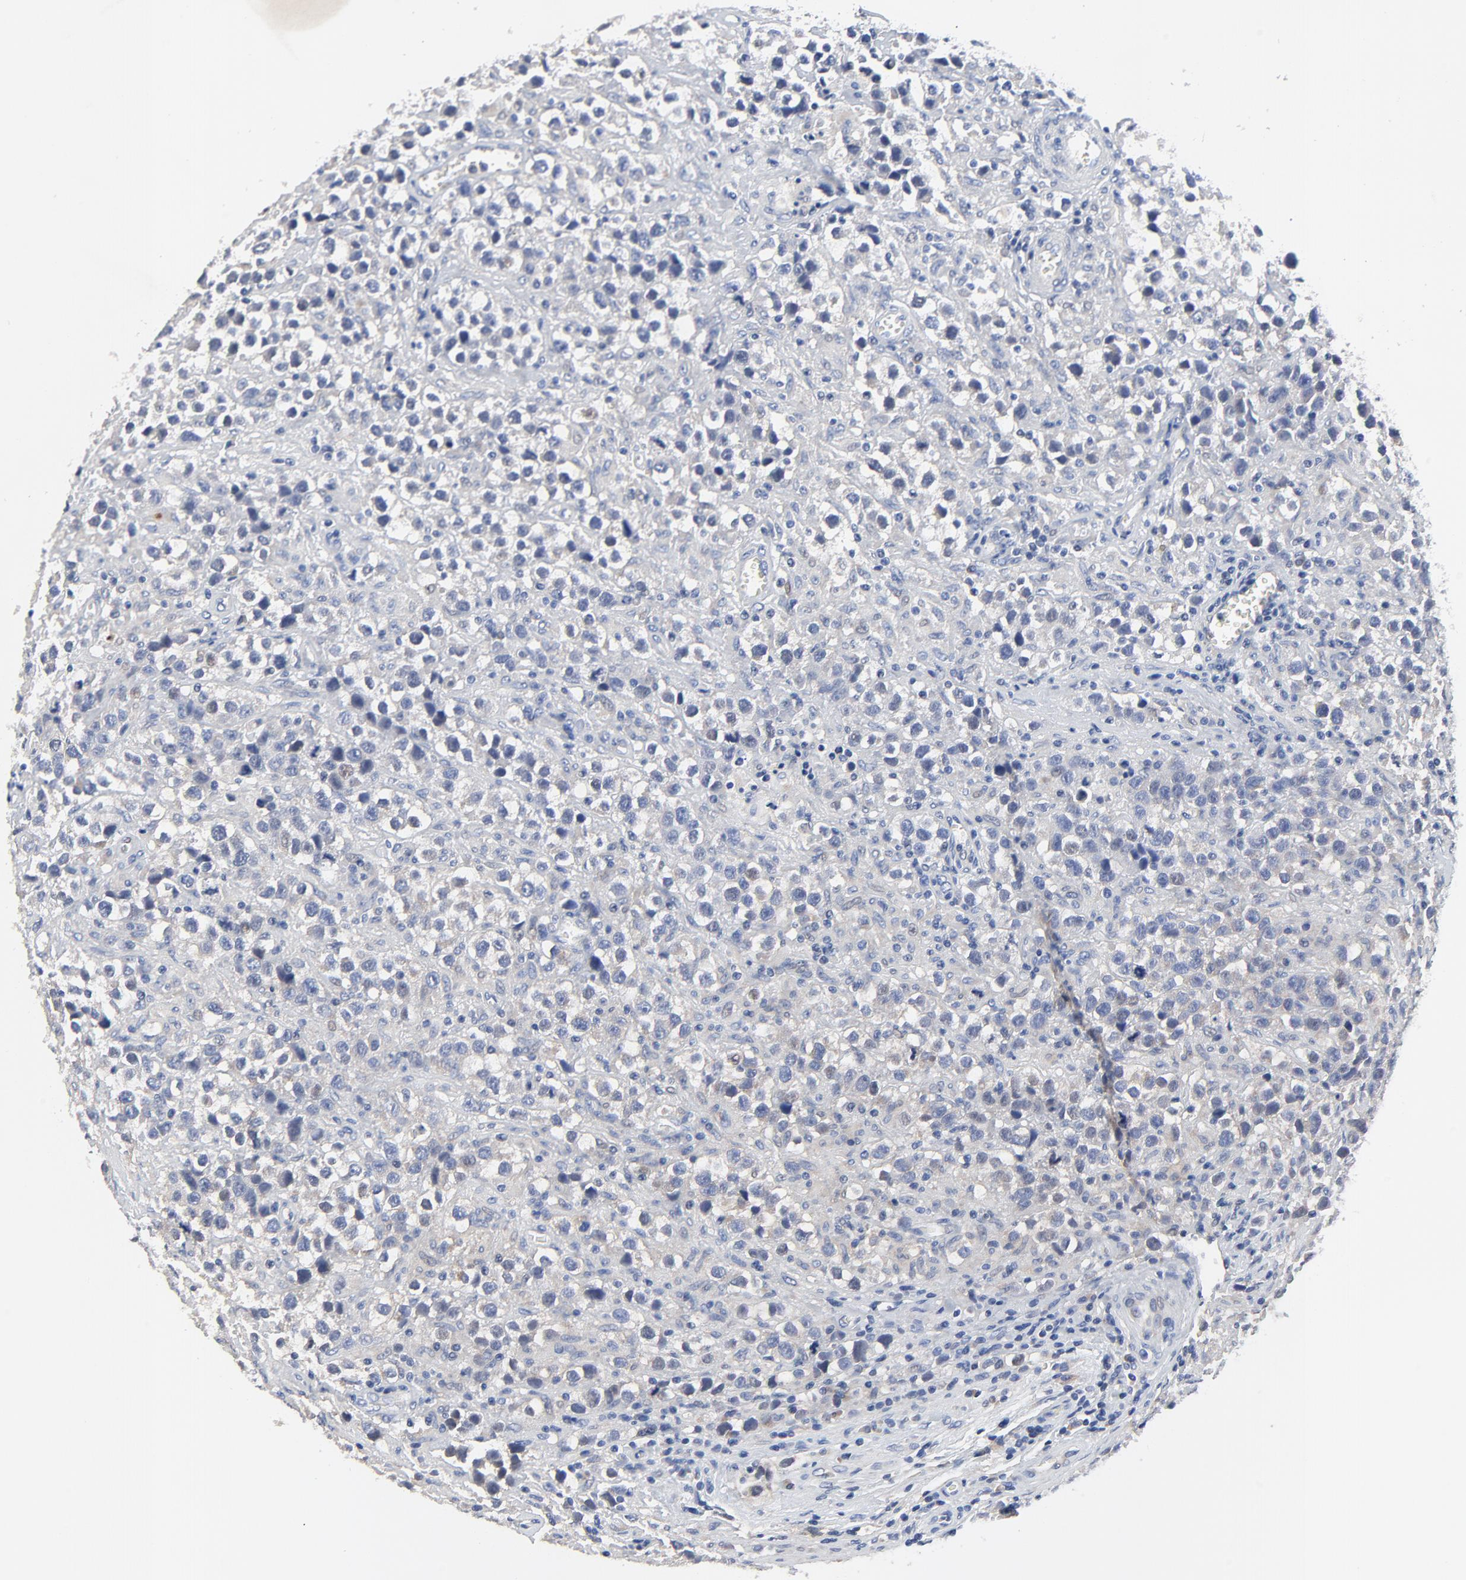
{"staining": {"intensity": "negative", "quantity": "none", "location": "none"}, "tissue": "testis cancer", "cell_type": "Tumor cells", "image_type": "cancer", "snomed": [{"axis": "morphology", "description": "Seminoma, NOS"}, {"axis": "topography", "description": "Testis"}], "caption": "There is no significant staining in tumor cells of testis cancer (seminoma).", "gene": "VAV2", "patient": {"sex": "male", "age": 43}}